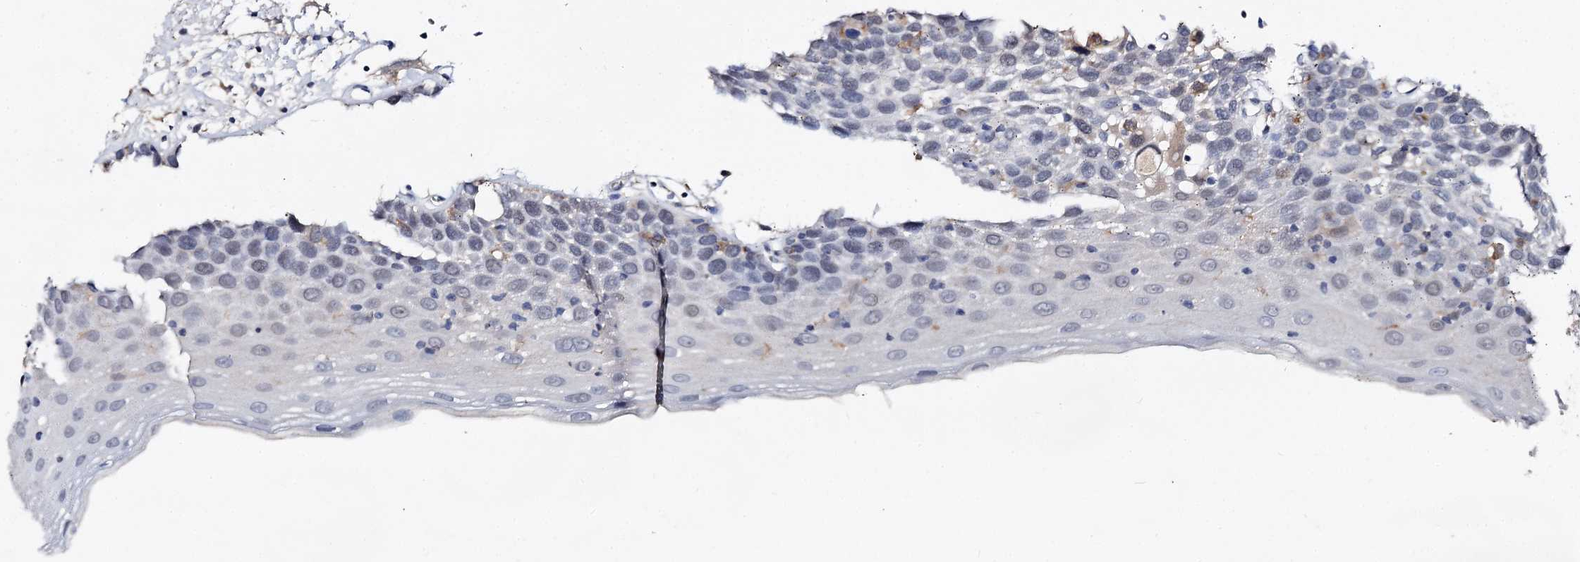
{"staining": {"intensity": "negative", "quantity": "none", "location": "none"}, "tissue": "oral mucosa", "cell_type": "Squamous epithelial cells", "image_type": "normal", "snomed": [{"axis": "morphology", "description": "Normal tissue, NOS"}, {"axis": "topography", "description": "Oral tissue"}], "caption": "Human oral mucosa stained for a protein using immunohistochemistry shows no expression in squamous epithelial cells.", "gene": "HVCN1", "patient": {"sex": "male", "age": 74}}